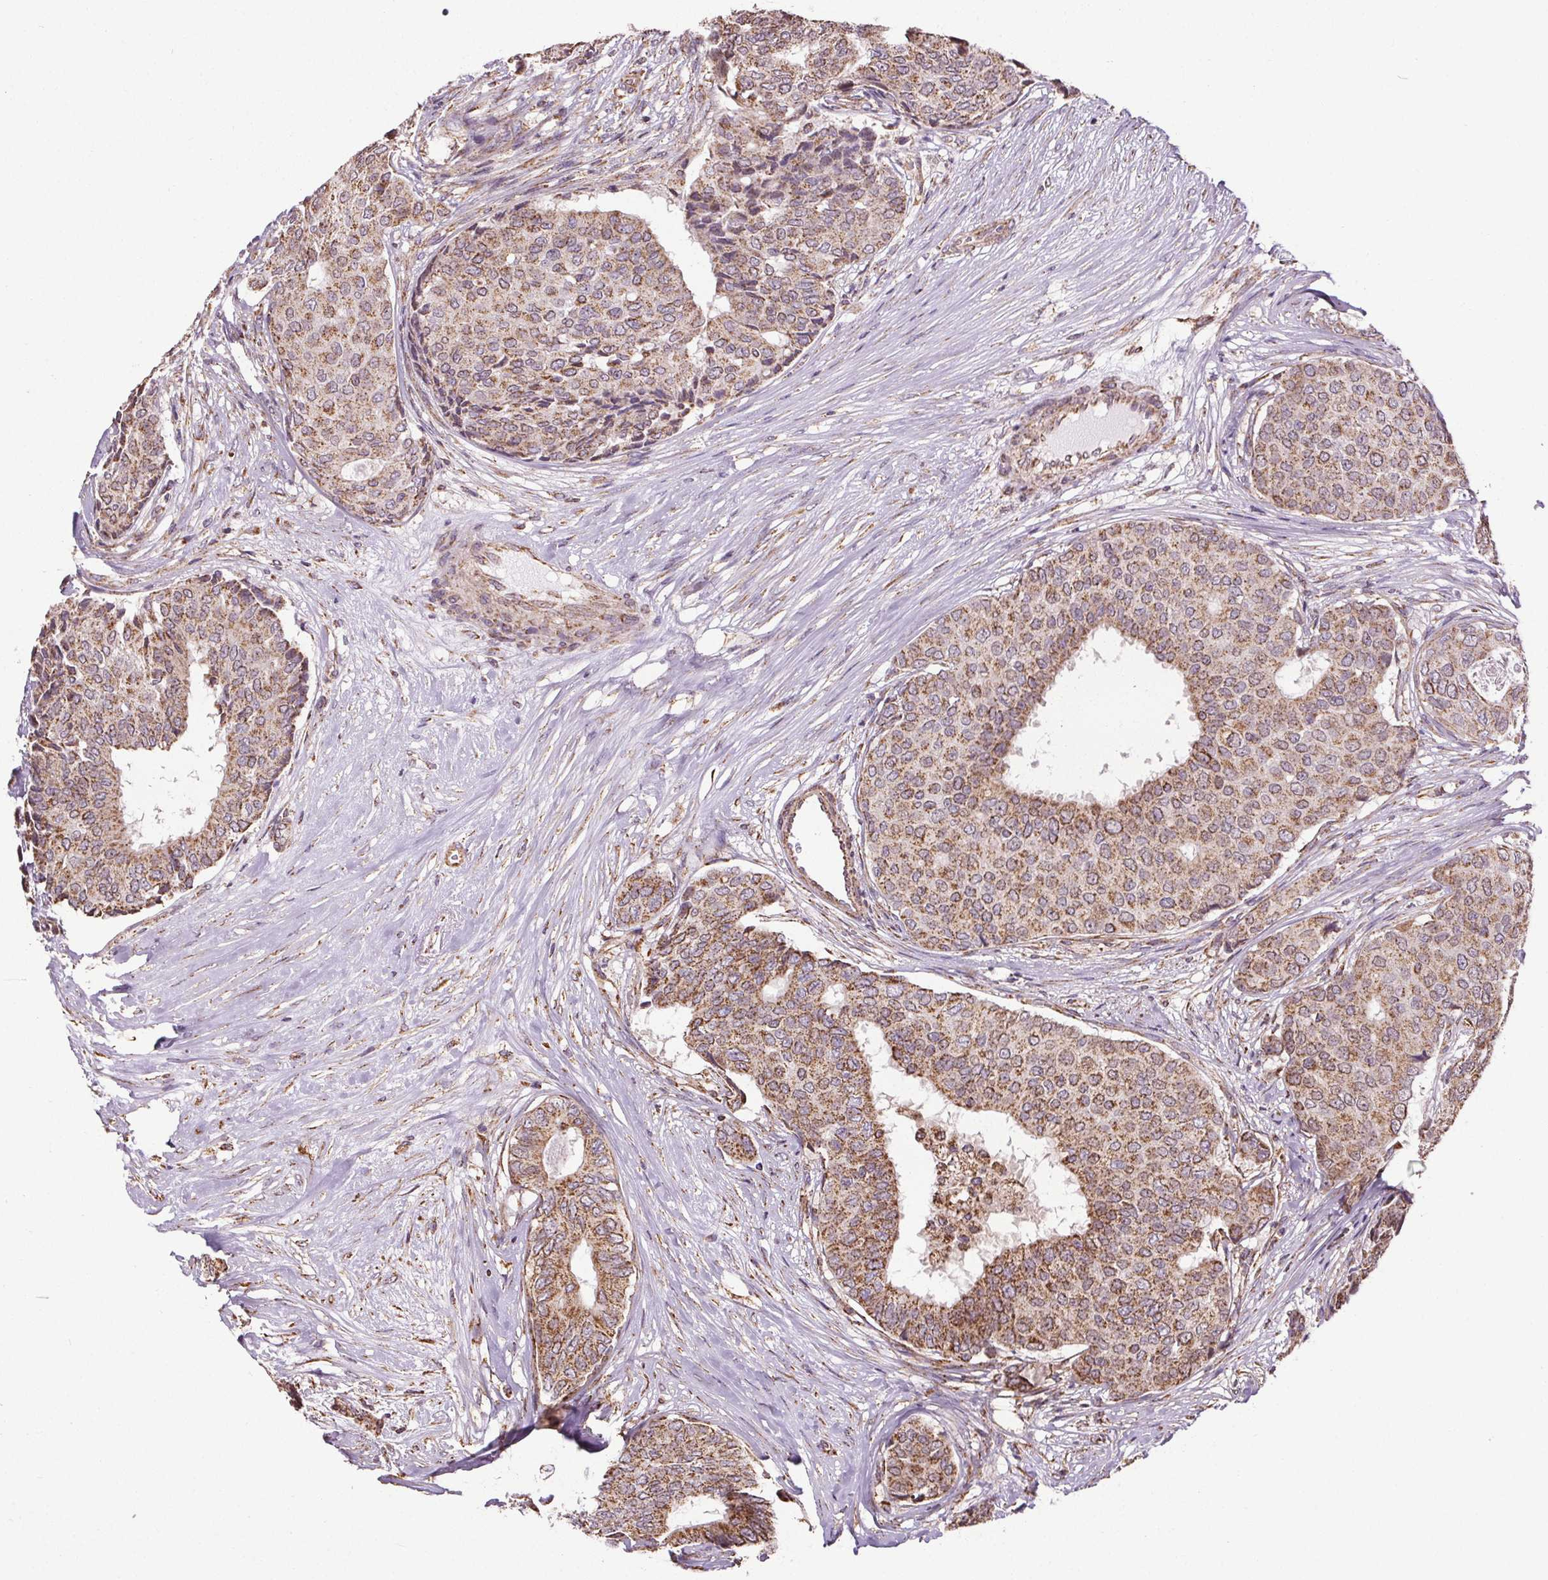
{"staining": {"intensity": "moderate", "quantity": ">75%", "location": "cytoplasmic/membranous"}, "tissue": "breast cancer", "cell_type": "Tumor cells", "image_type": "cancer", "snomed": [{"axis": "morphology", "description": "Duct carcinoma"}, {"axis": "topography", "description": "Breast"}], "caption": "DAB (3,3'-diaminobenzidine) immunohistochemical staining of breast cancer demonstrates moderate cytoplasmic/membranous protein staining in approximately >75% of tumor cells.", "gene": "ZNF548", "patient": {"sex": "female", "age": 75}}